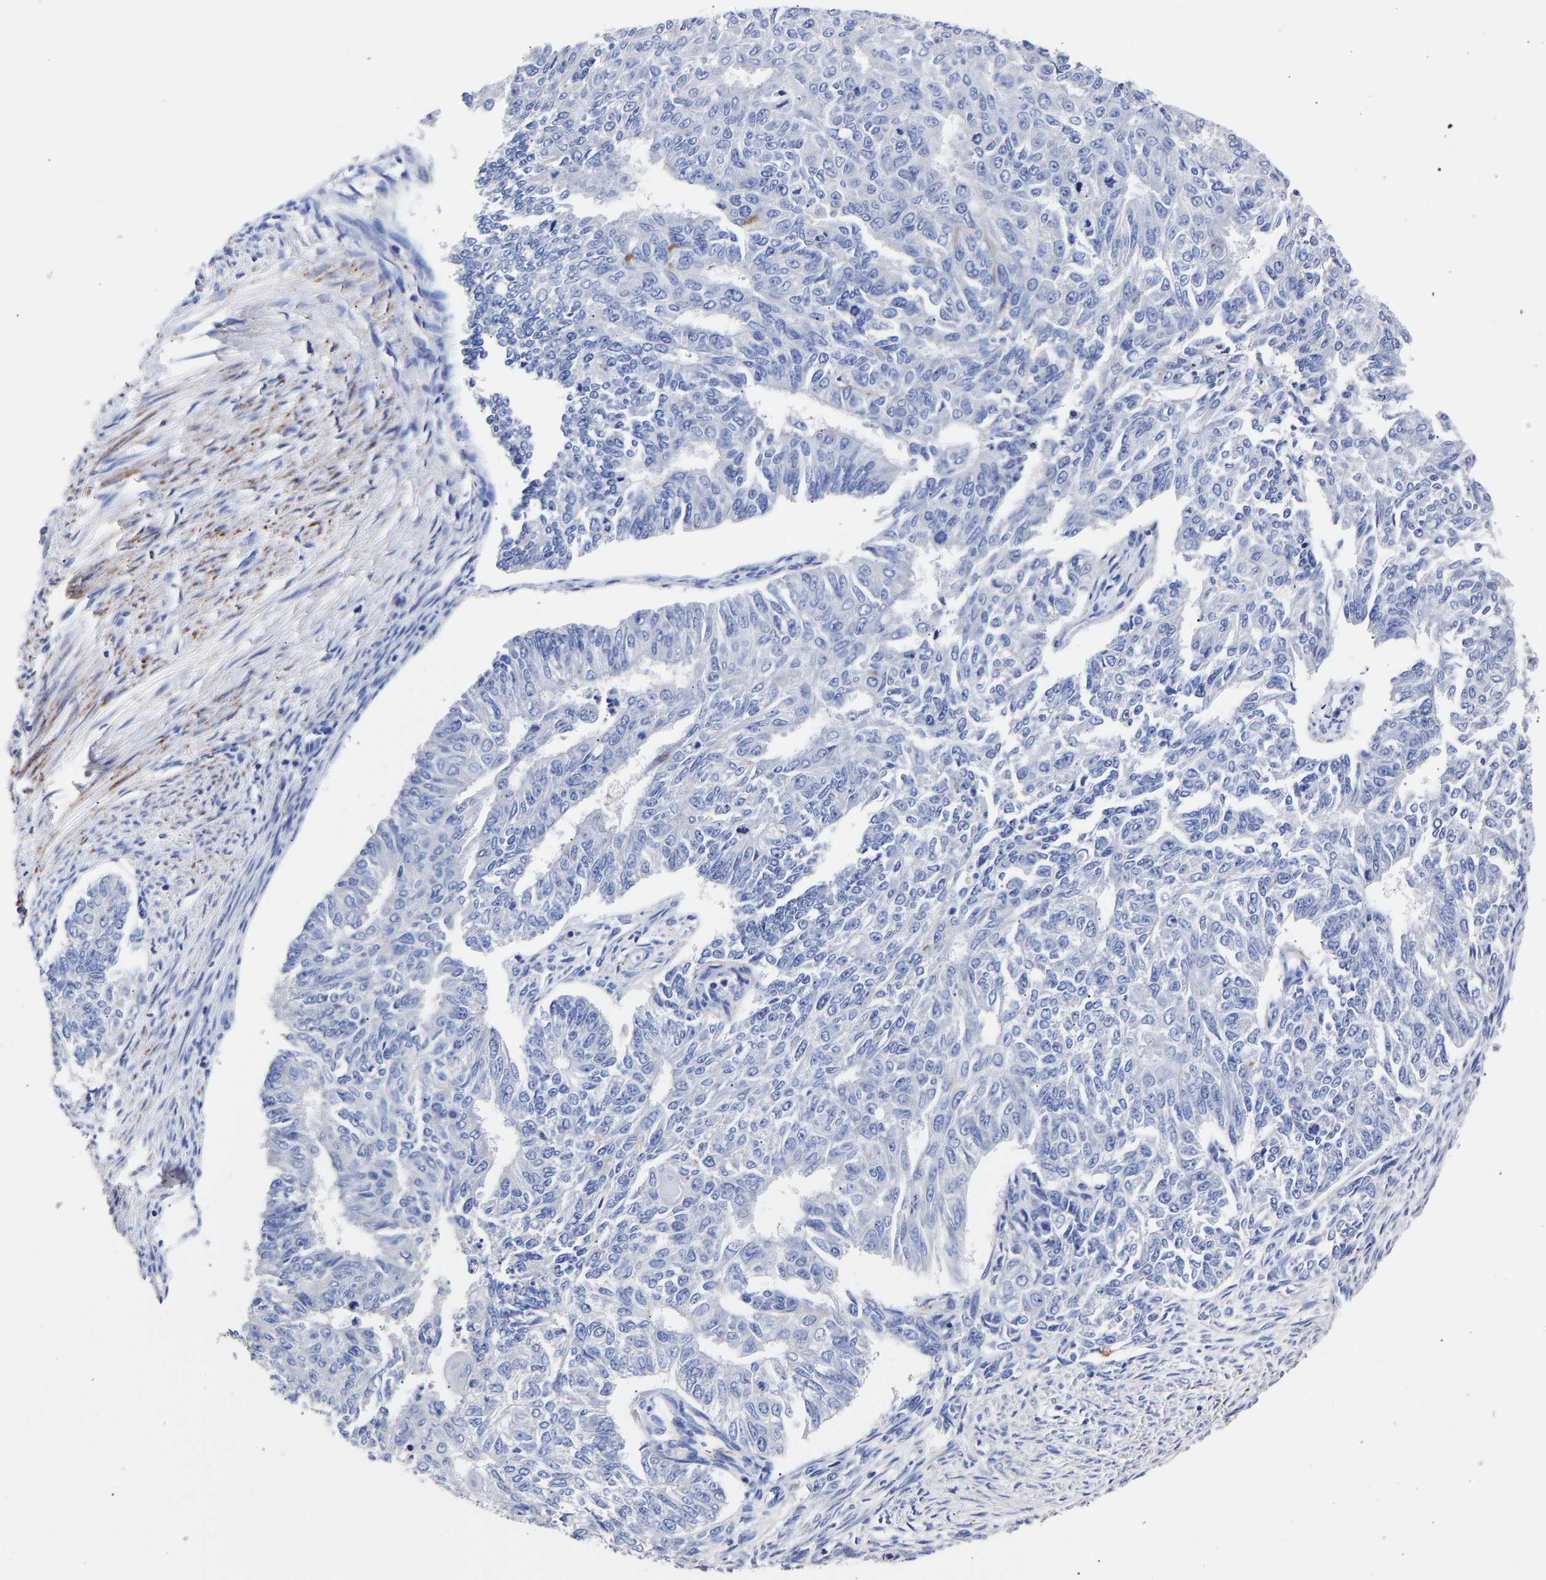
{"staining": {"intensity": "negative", "quantity": "none", "location": "none"}, "tissue": "endometrial cancer", "cell_type": "Tumor cells", "image_type": "cancer", "snomed": [{"axis": "morphology", "description": "Adenocarcinoma, NOS"}, {"axis": "topography", "description": "Endometrium"}], "caption": "High magnification brightfield microscopy of adenocarcinoma (endometrial) stained with DAB (3,3'-diaminobenzidine) (brown) and counterstained with hematoxylin (blue): tumor cells show no significant staining.", "gene": "SEM1", "patient": {"sex": "female", "age": 32}}